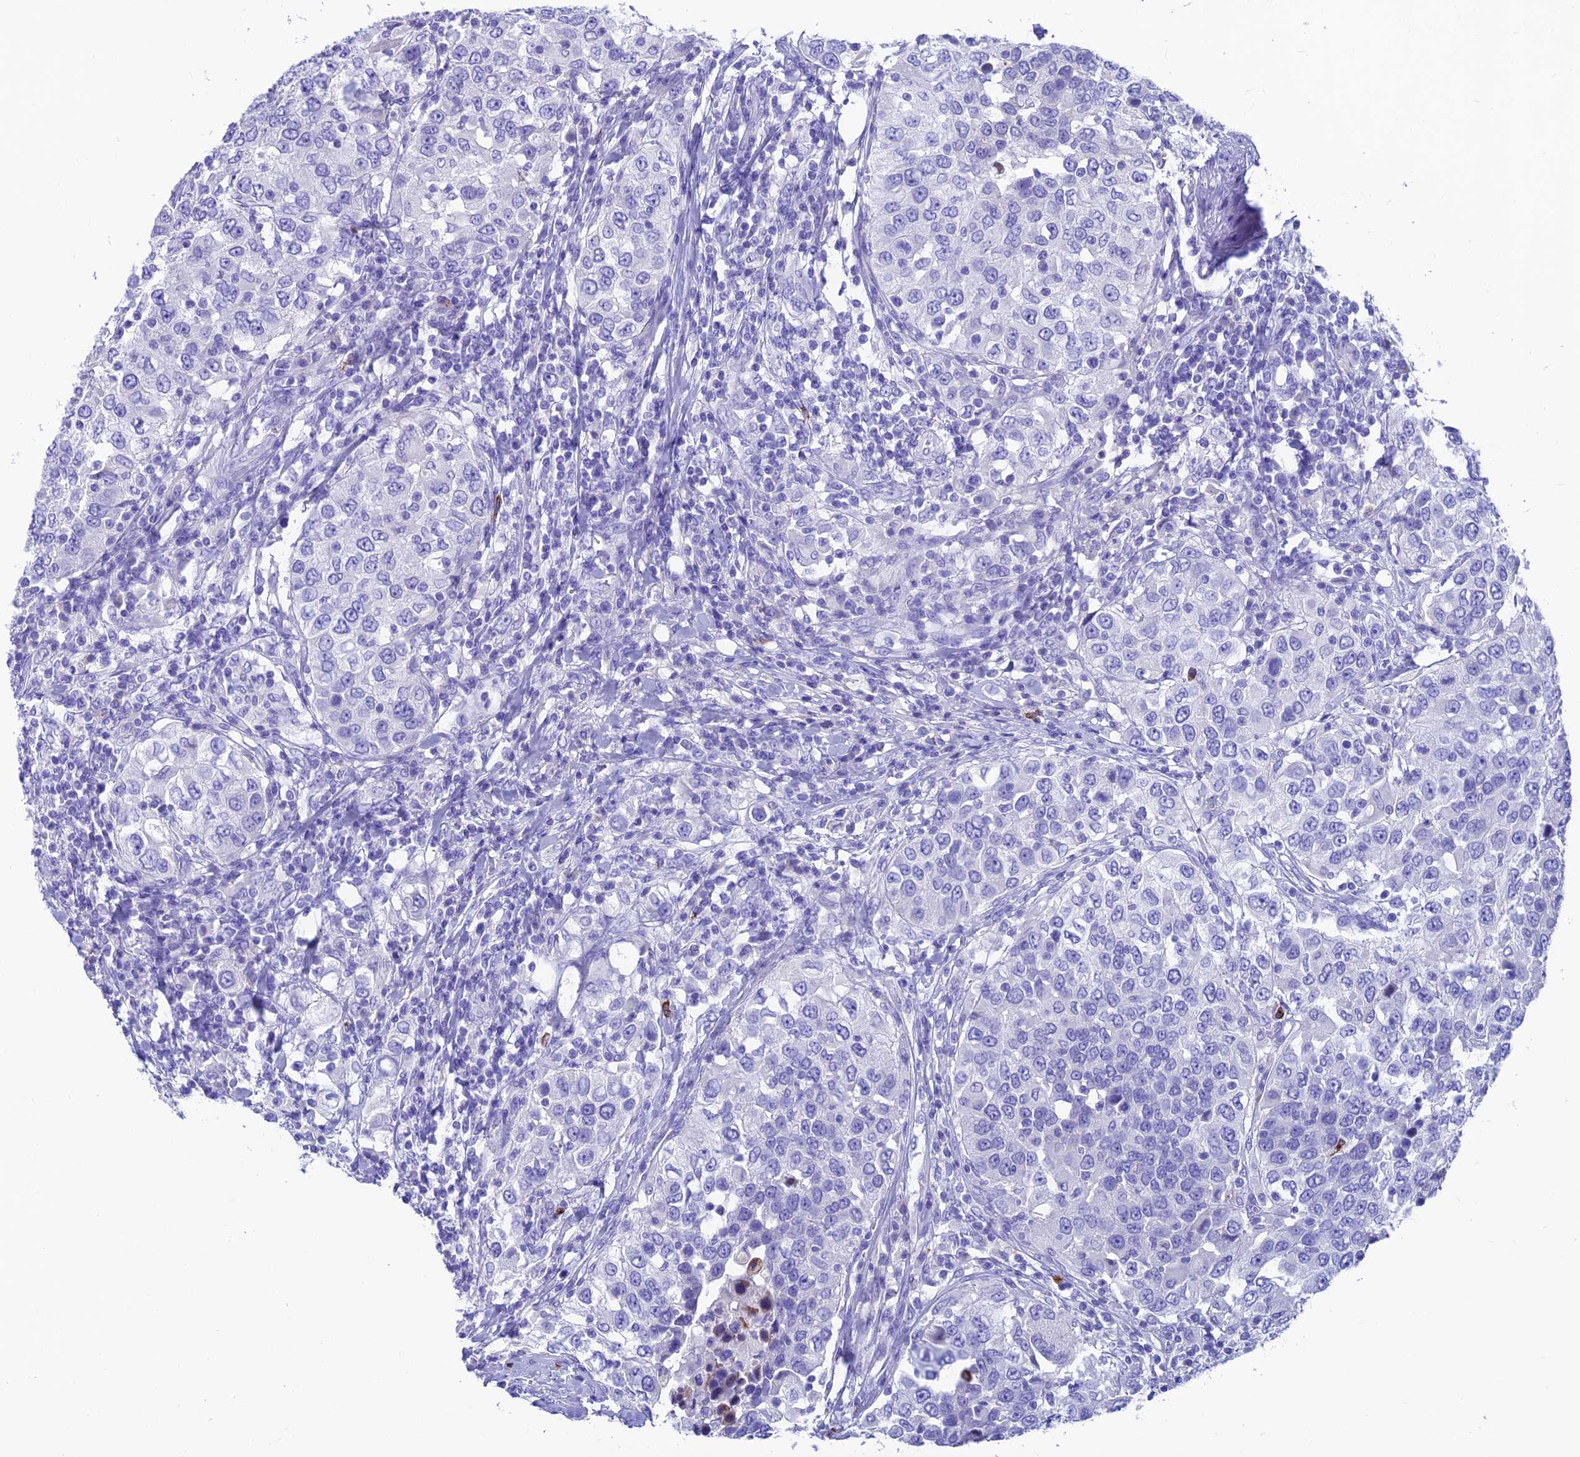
{"staining": {"intensity": "negative", "quantity": "none", "location": "none"}, "tissue": "urothelial cancer", "cell_type": "Tumor cells", "image_type": "cancer", "snomed": [{"axis": "morphology", "description": "Urothelial carcinoma, High grade"}, {"axis": "topography", "description": "Urinary bladder"}], "caption": "Micrograph shows no significant protein staining in tumor cells of urothelial carcinoma (high-grade).", "gene": "GNG11", "patient": {"sex": "female", "age": 80}}